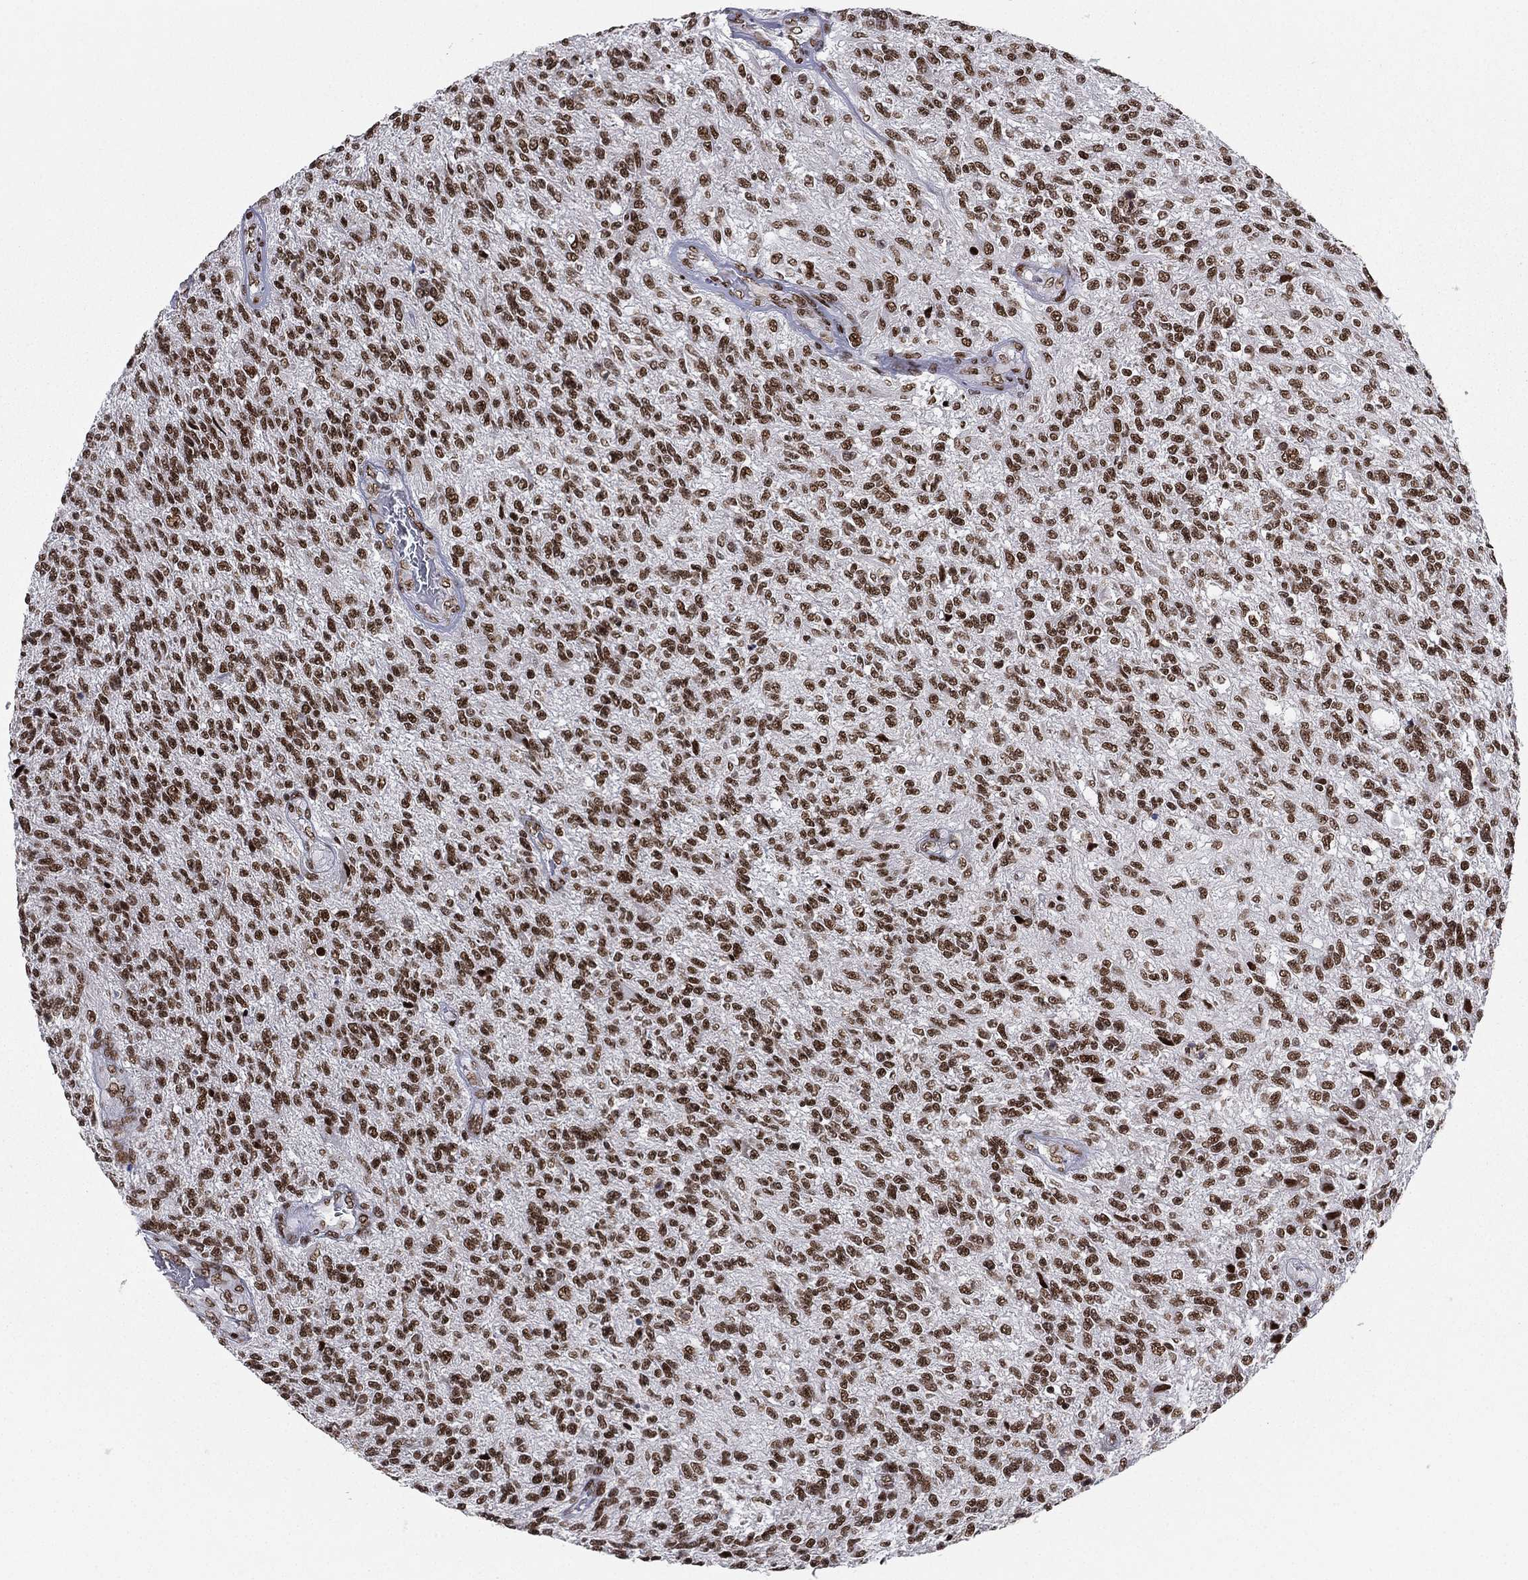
{"staining": {"intensity": "strong", "quantity": ">75%", "location": "nuclear"}, "tissue": "glioma", "cell_type": "Tumor cells", "image_type": "cancer", "snomed": [{"axis": "morphology", "description": "Glioma, malignant, High grade"}, {"axis": "topography", "description": "Brain"}], "caption": "Glioma stained with IHC shows strong nuclear staining in approximately >75% of tumor cells.", "gene": "RTF1", "patient": {"sex": "male", "age": 56}}